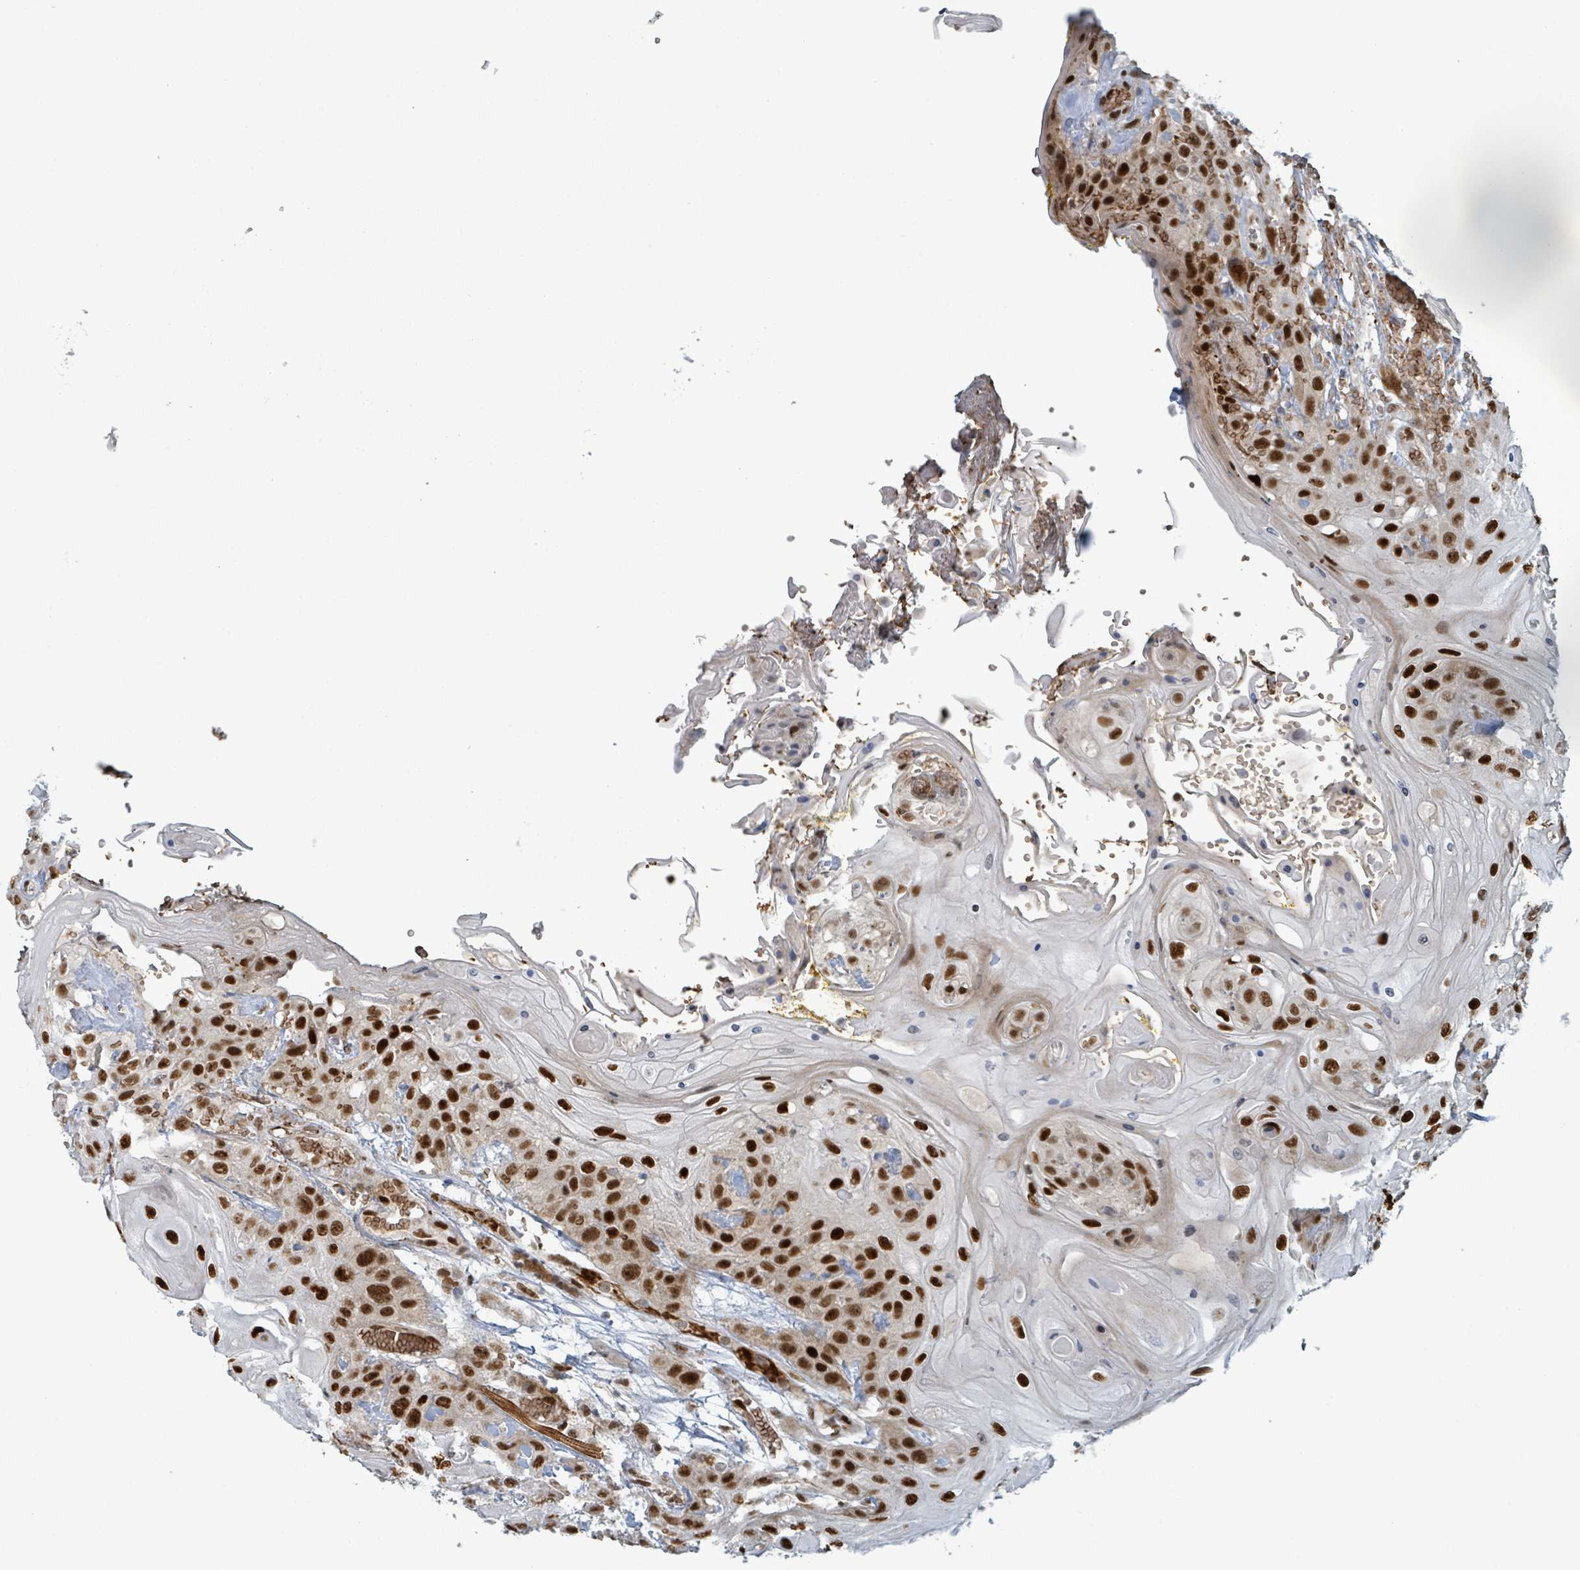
{"staining": {"intensity": "strong", "quantity": ">75%", "location": "nuclear"}, "tissue": "head and neck cancer", "cell_type": "Tumor cells", "image_type": "cancer", "snomed": [{"axis": "morphology", "description": "Squamous cell carcinoma, NOS"}, {"axis": "topography", "description": "Head-Neck"}], "caption": "Brown immunohistochemical staining in human squamous cell carcinoma (head and neck) exhibits strong nuclear staining in approximately >75% of tumor cells.", "gene": "KLF3", "patient": {"sex": "female", "age": 43}}